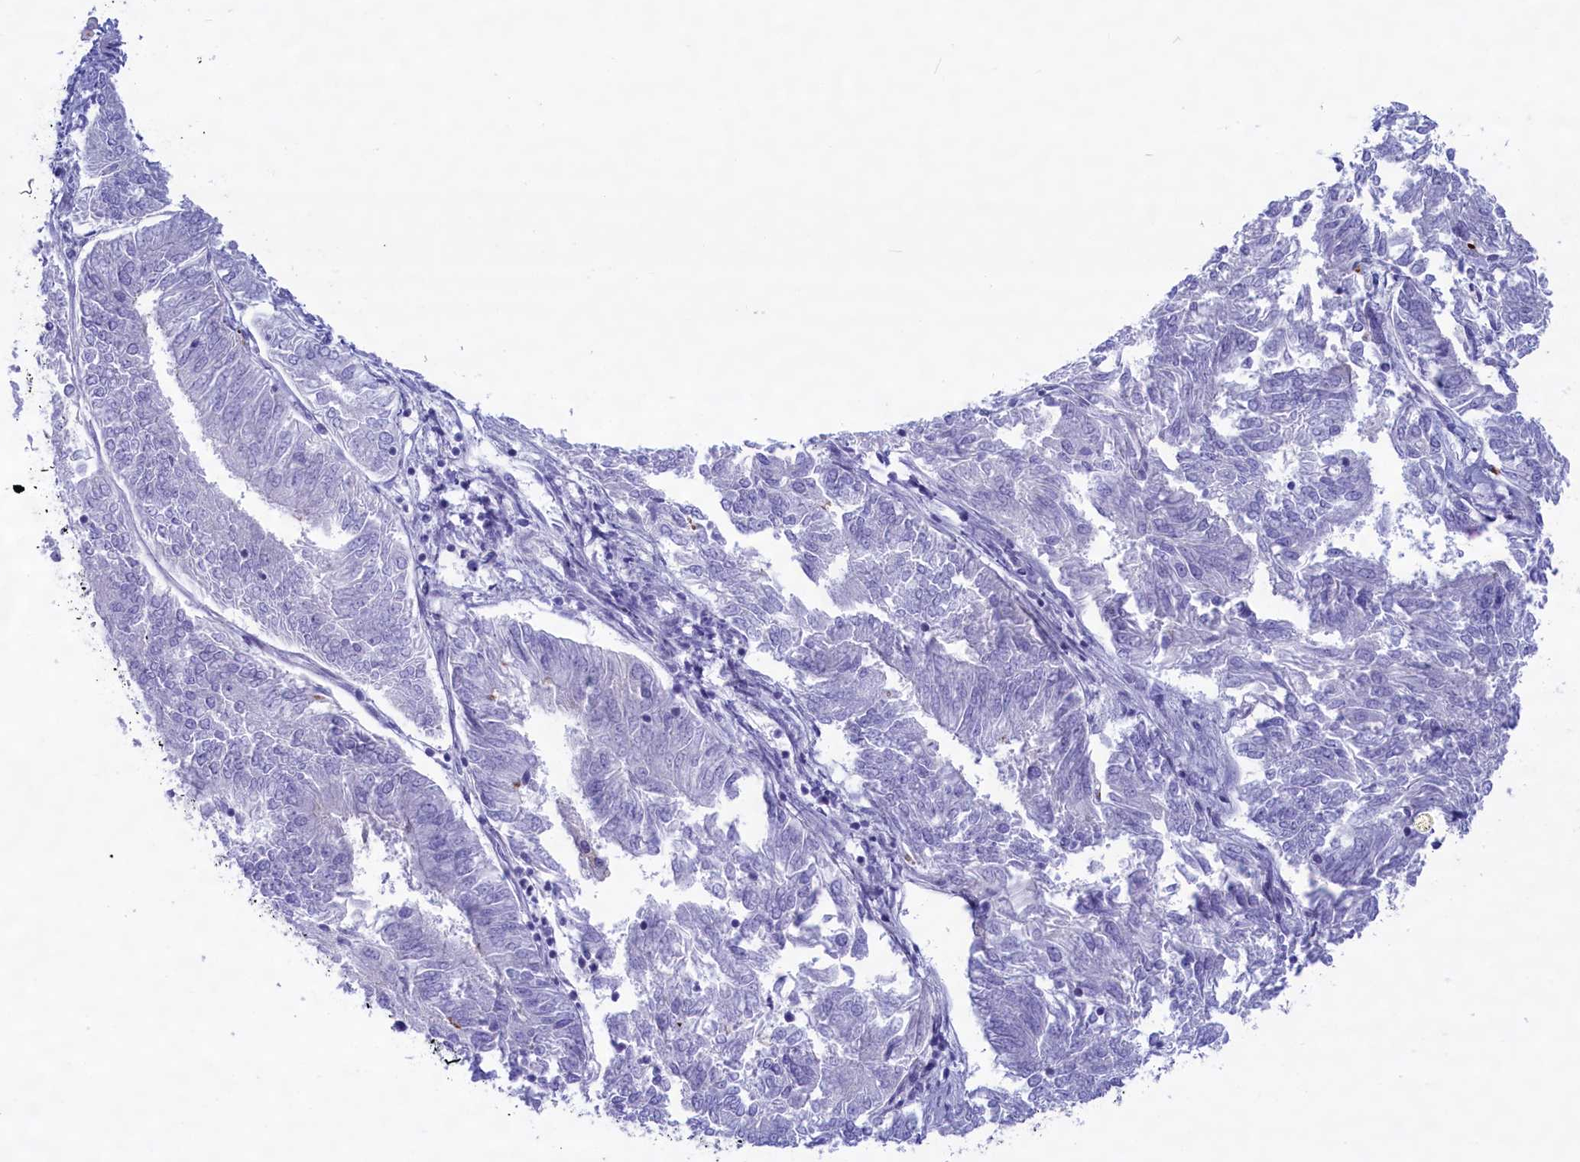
{"staining": {"intensity": "negative", "quantity": "none", "location": "none"}, "tissue": "endometrial cancer", "cell_type": "Tumor cells", "image_type": "cancer", "snomed": [{"axis": "morphology", "description": "Adenocarcinoma, NOS"}, {"axis": "topography", "description": "Endometrium"}], "caption": "Immunohistochemical staining of human endometrial cancer (adenocarcinoma) demonstrates no significant expression in tumor cells.", "gene": "MPV17L2", "patient": {"sex": "female", "age": 58}}